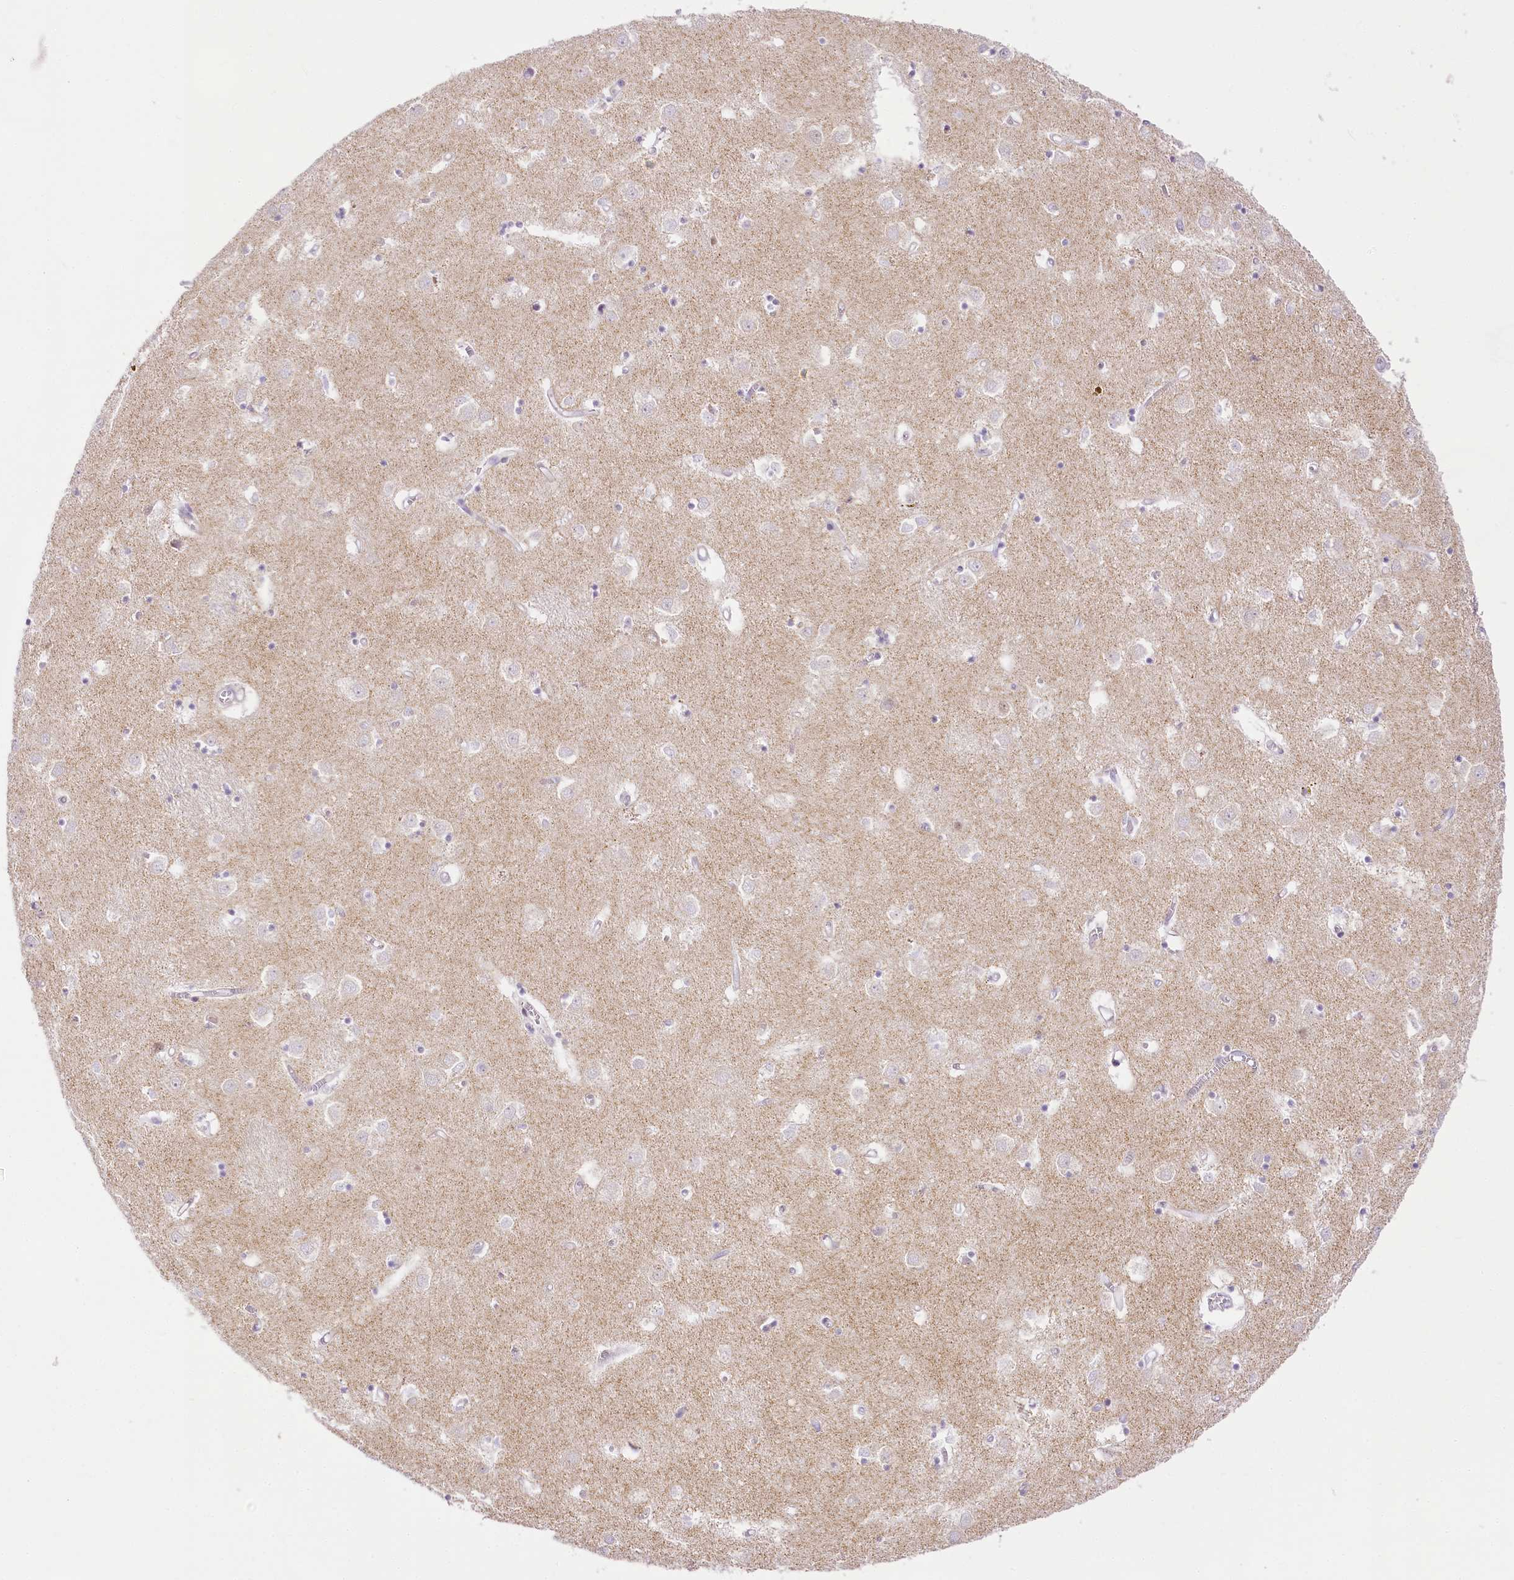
{"staining": {"intensity": "negative", "quantity": "none", "location": "none"}, "tissue": "caudate", "cell_type": "Glial cells", "image_type": "normal", "snomed": [{"axis": "morphology", "description": "Normal tissue, NOS"}, {"axis": "topography", "description": "Lateral ventricle wall"}], "caption": "High magnification brightfield microscopy of normal caudate stained with DAB (3,3'-diaminobenzidine) (brown) and counterstained with hematoxylin (blue): glial cells show no significant expression. (Stains: DAB (3,3'-diaminobenzidine) immunohistochemistry (IHC) with hematoxylin counter stain, Microscopy: brightfield microscopy at high magnification).", "gene": "CCDC30", "patient": {"sex": "male", "age": 70}}